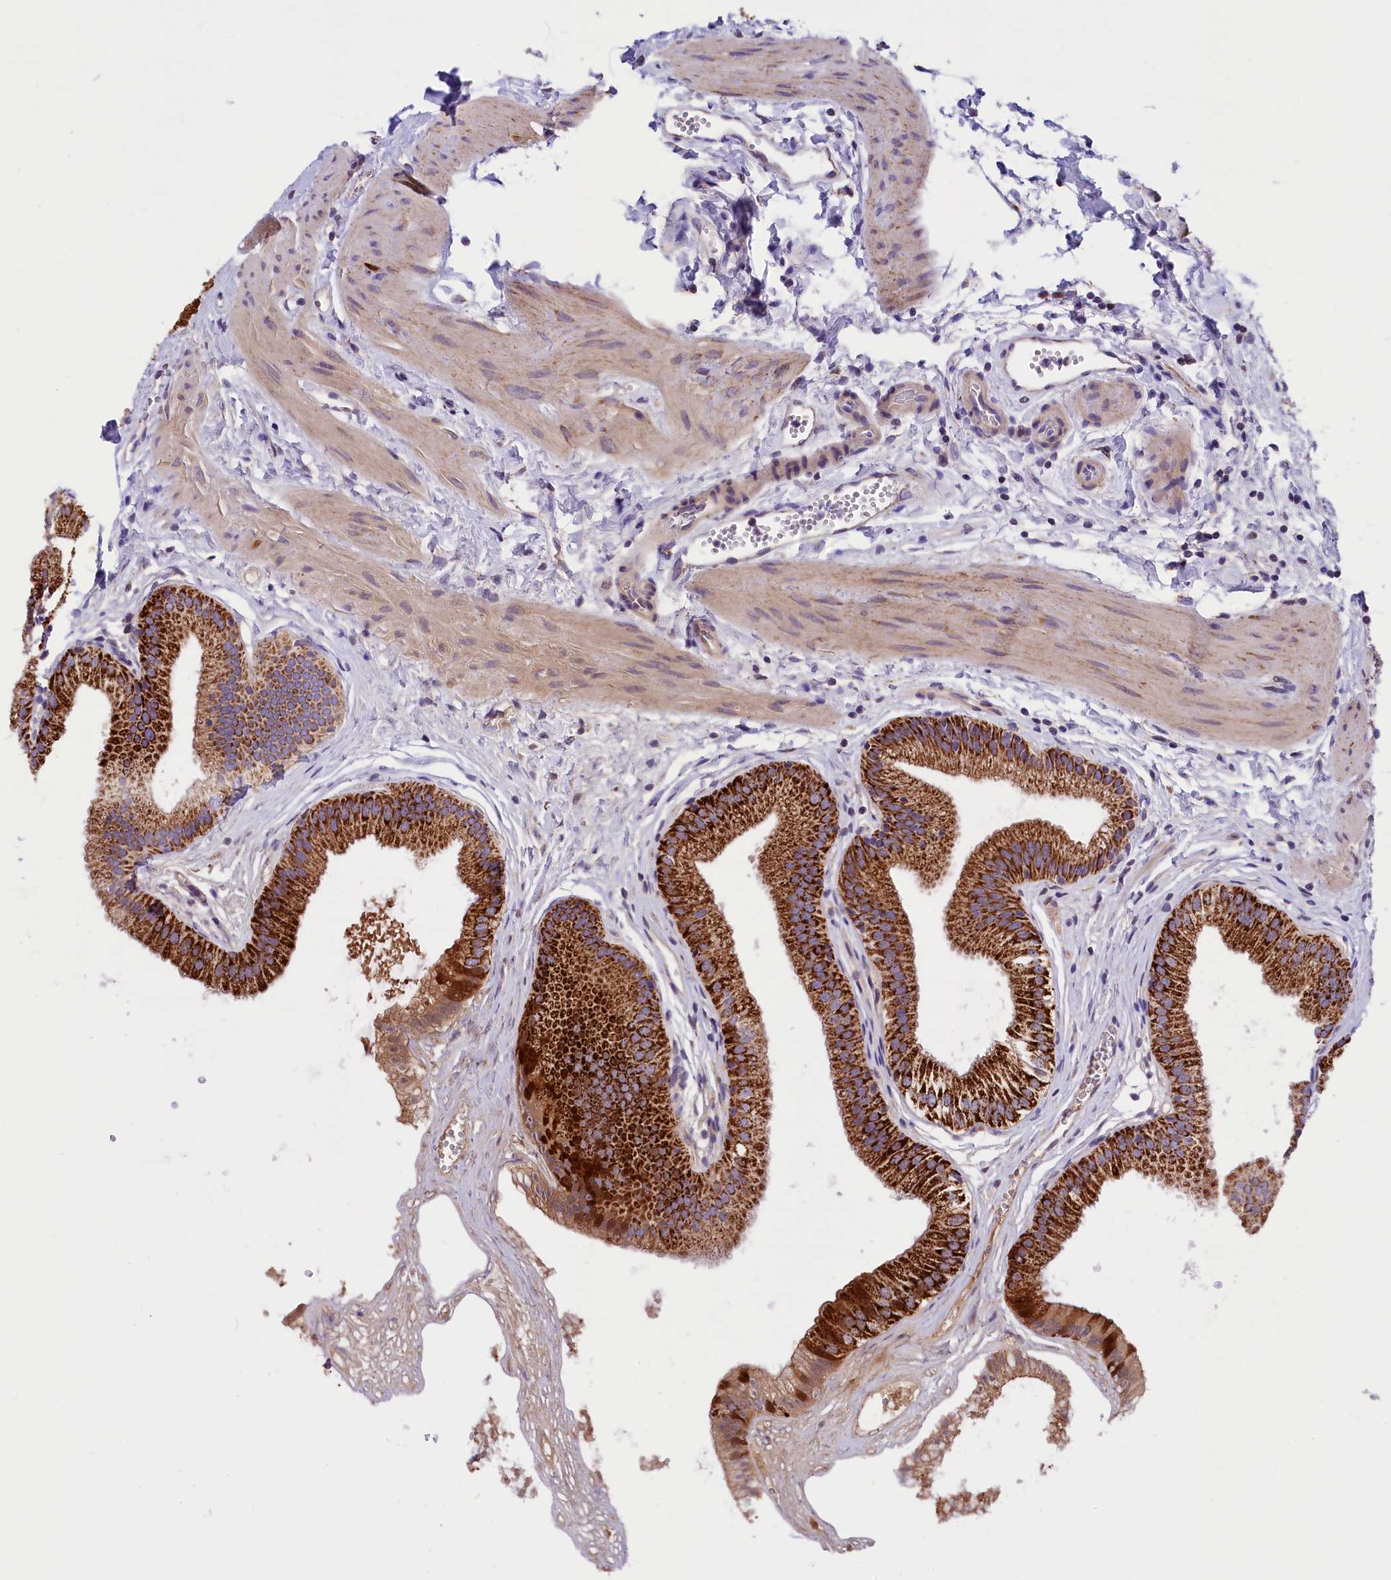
{"staining": {"intensity": "strong", "quantity": ">75%", "location": "cytoplasmic/membranous"}, "tissue": "gallbladder", "cell_type": "Glandular cells", "image_type": "normal", "snomed": [{"axis": "morphology", "description": "Normal tissue, NOS"}, {"axis": "topography", "description": "Gallbladder"}], "caption": "Immunohistochemical staining of normal human gallbladder exhibits >75% levels of strong cytoplasmic/membranous protein positivity in approximately >75% of glandular cells.", "gene": "ABAT", "patient": {"sex": "female", "age": 54}}